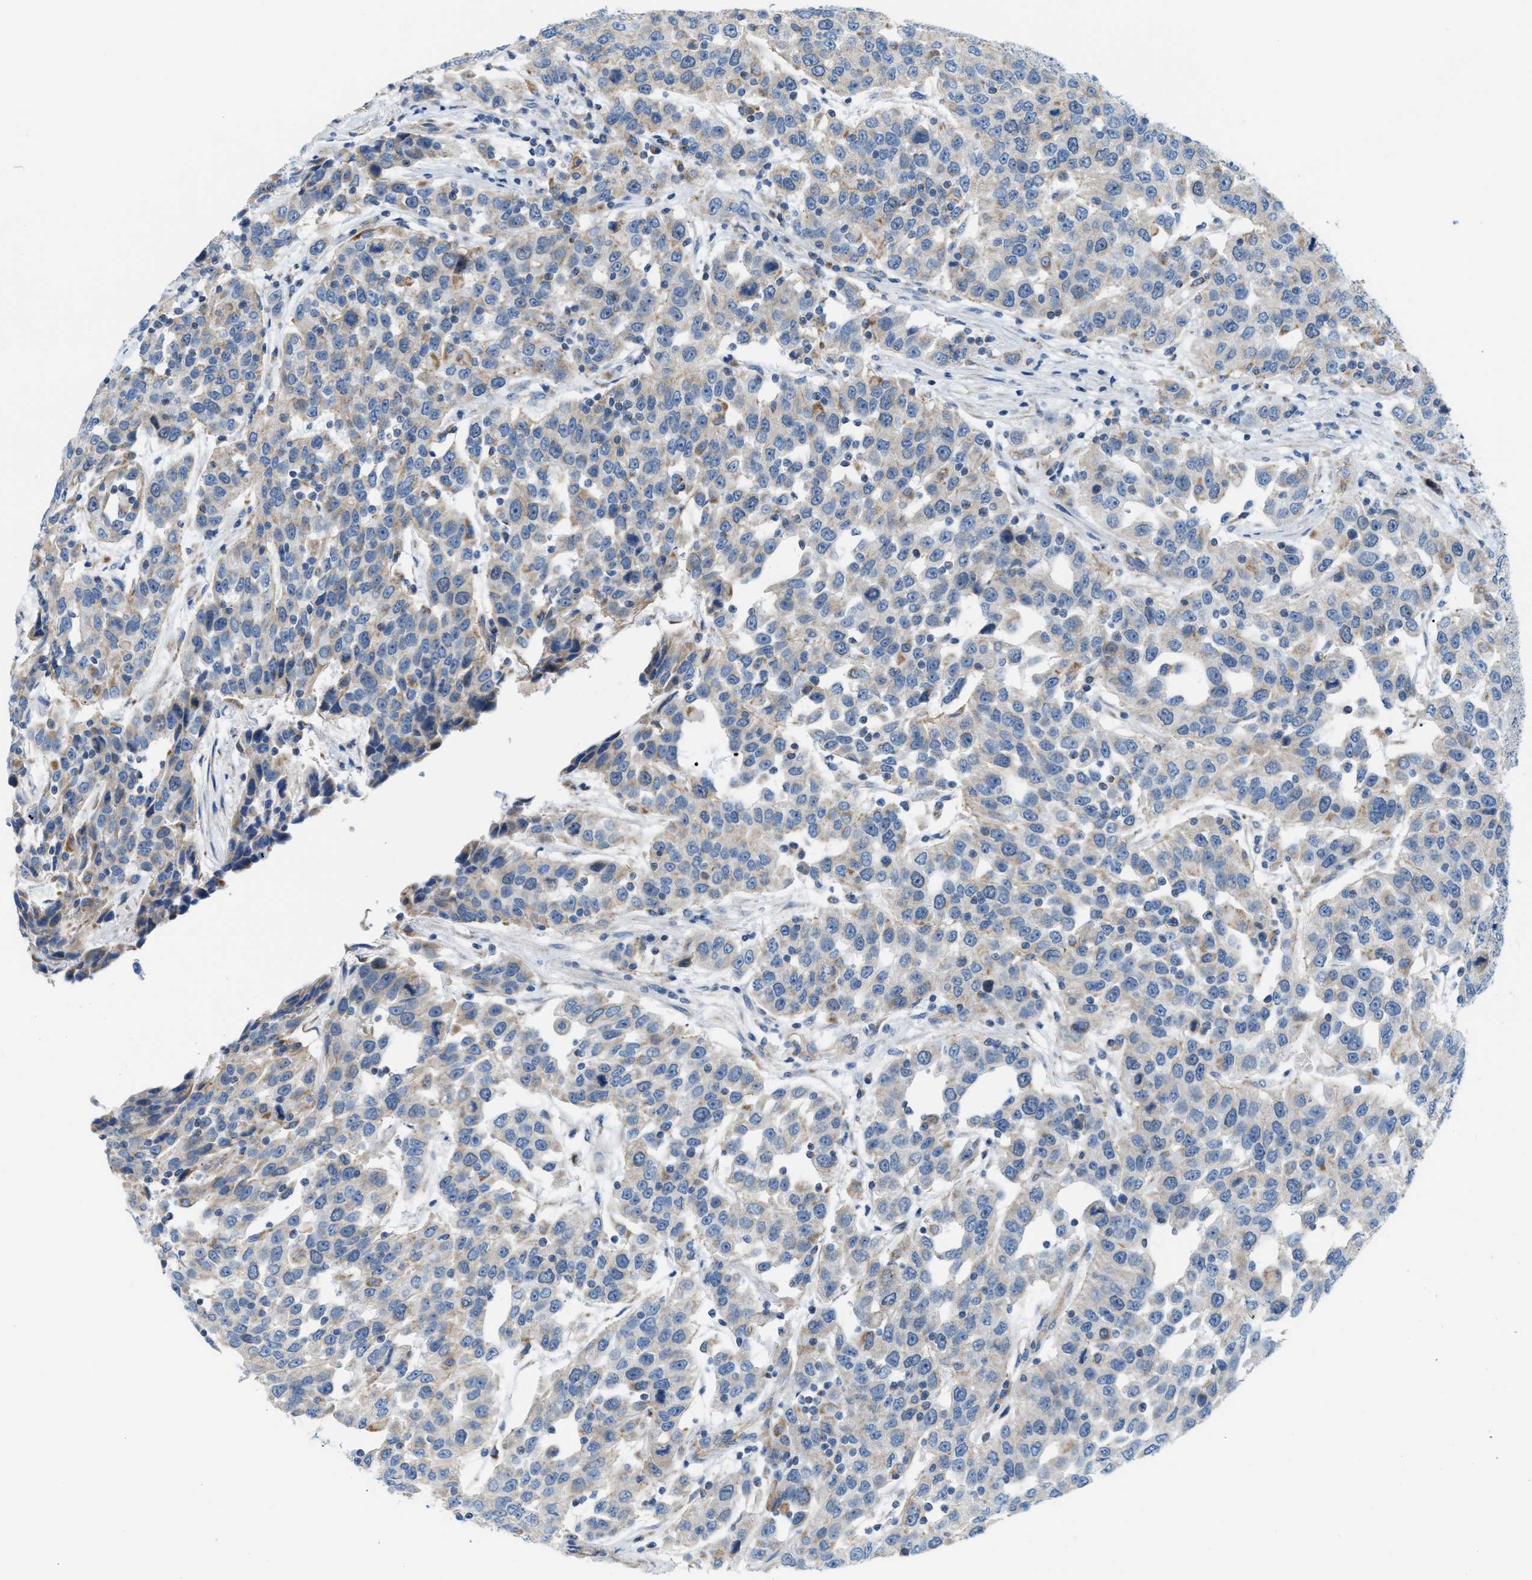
{"staining": {"intensity": "weak", "quantity": "25%-75%", "location": "cytoplasmic/membranous"}, "tissue": "urothelial cancer", "cell_type": "Tumor cells", "image_type": "cancer", "snomed": [{"axis": "morphology", "description": "Urothelial carcinoma, High grade"}, {"axis": "topography", "description": "Urinary bladder"}], "caption": "High-power microscopy captured an immunohistochemistry histopathology image of urothelial cancer, revealing weak cytoplasmic/membranous positivity in about 25%-75% of tumor cells. (Brightfield microscopy of DAB IHC at high magnification).", "gene": "JADE1", "patient": {"sex": "female", "age": 80}}